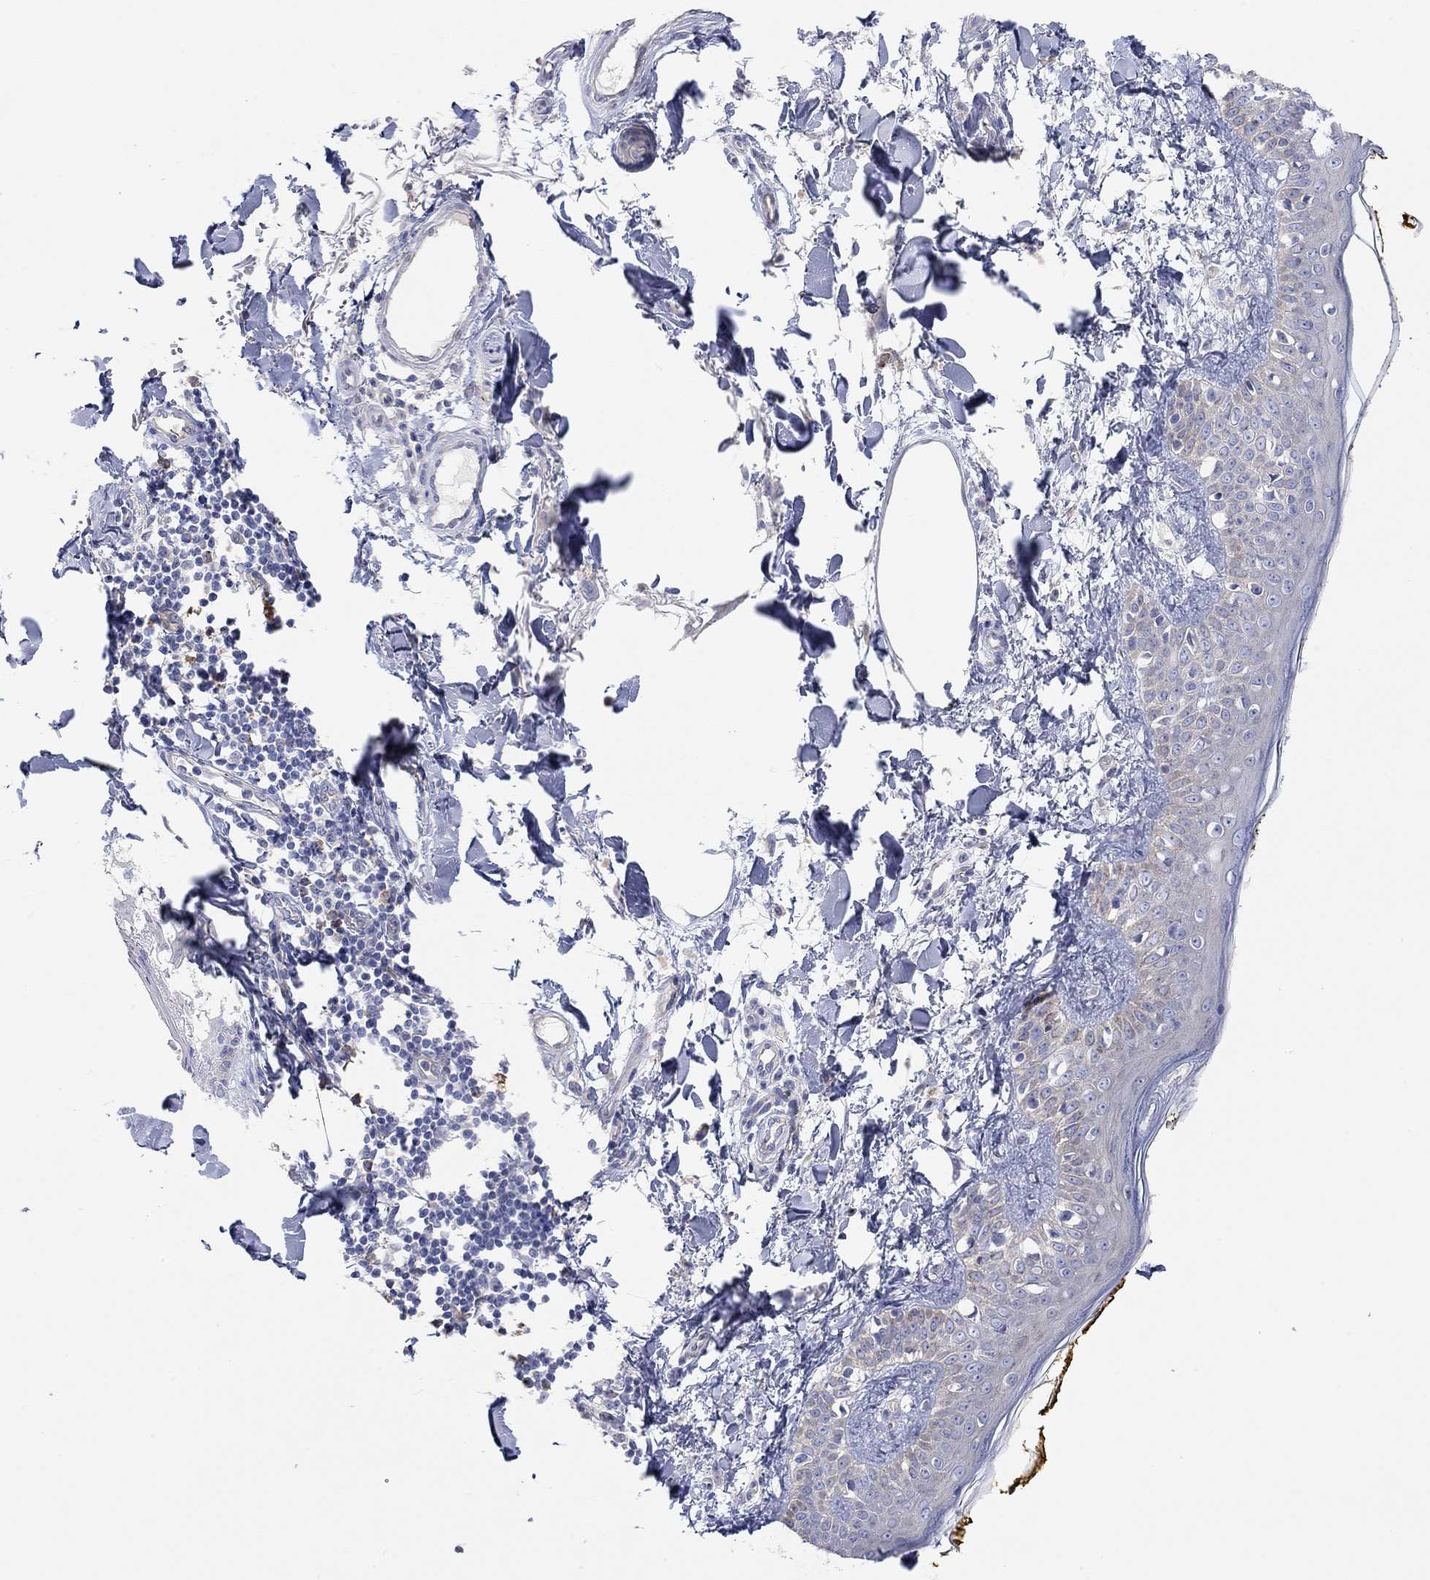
{"staining": {"intensity": "negative", "quantity": "none", "location": "none"}, "tissue": "skin", "cell_type": "Fibroblasts", "image_type": "normal", "snomed": [{"axis": "morphology", "description": "Normal tissue, NOS"}, {"axis": "topography", "description": "Skin"}], "caption": "There is no significant staining in fibroblasts of skin. The staining was performed using DAB to visualize the protein expression in brown, while the nuclei were stained in blue with hematoxylin (Magnification: 20x).", "gene": "RGS1", "patient": {"sex": "male", "age": 76}}